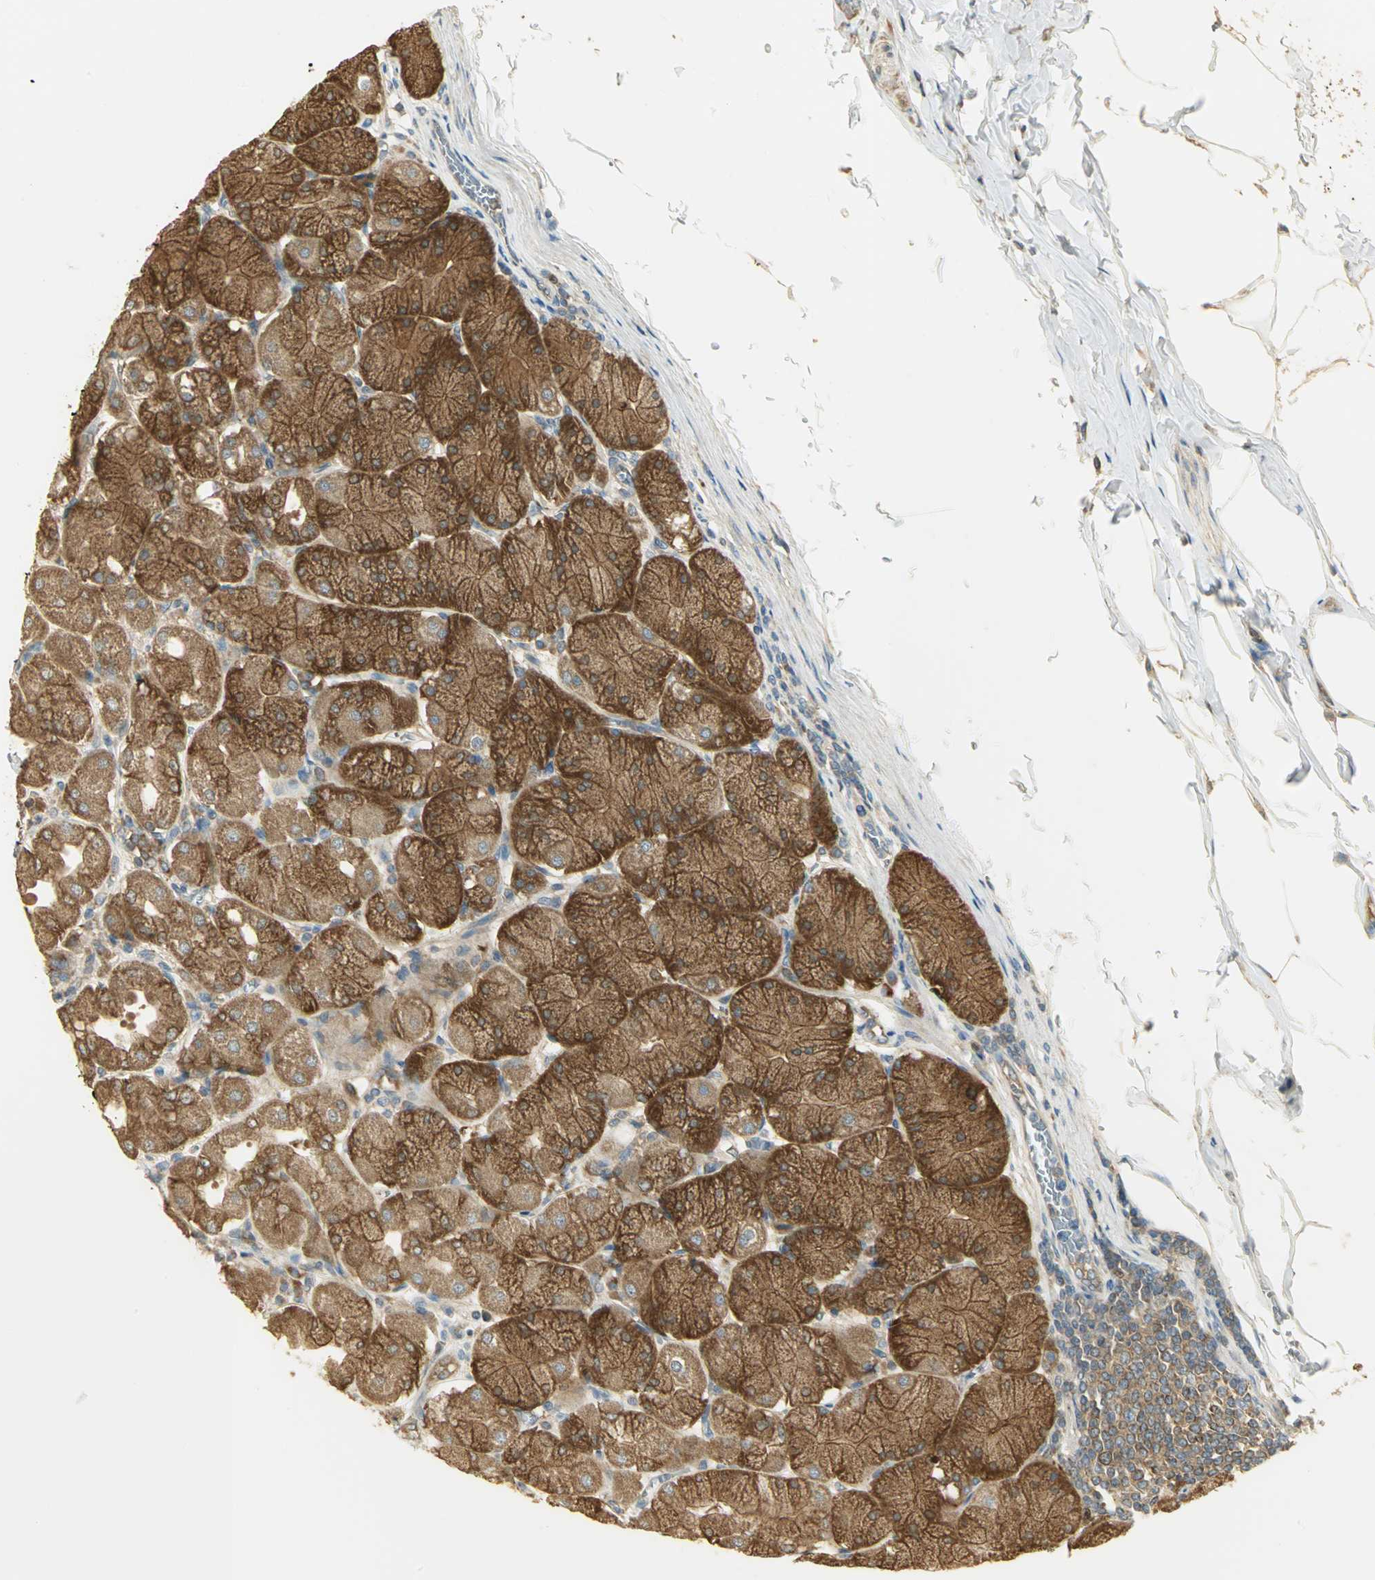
{"staining": {"intensity": "strong", "quantity": ">75%", "location": "cytoplasmic/membranous"}, "tissue": "stomach", "cell_type": "Glandular cells", "image_type": "normal", "snomed": [{"axis": "morphology", "description": "Normal tissue, NOS"}, {"axis": "topography", "description": "Stomach, upper"}], "caption": "Immunohistochemistry (DAB (3,3'-diaminobenzidine)) staining of unremarkable stomach reveals strong cytoplasmic/membranous protein expression in about >75% of glandular cells. Nuclei are stained in blue.", "gene": "RARS1", "patient": {"sex": "female", "age": 56}}